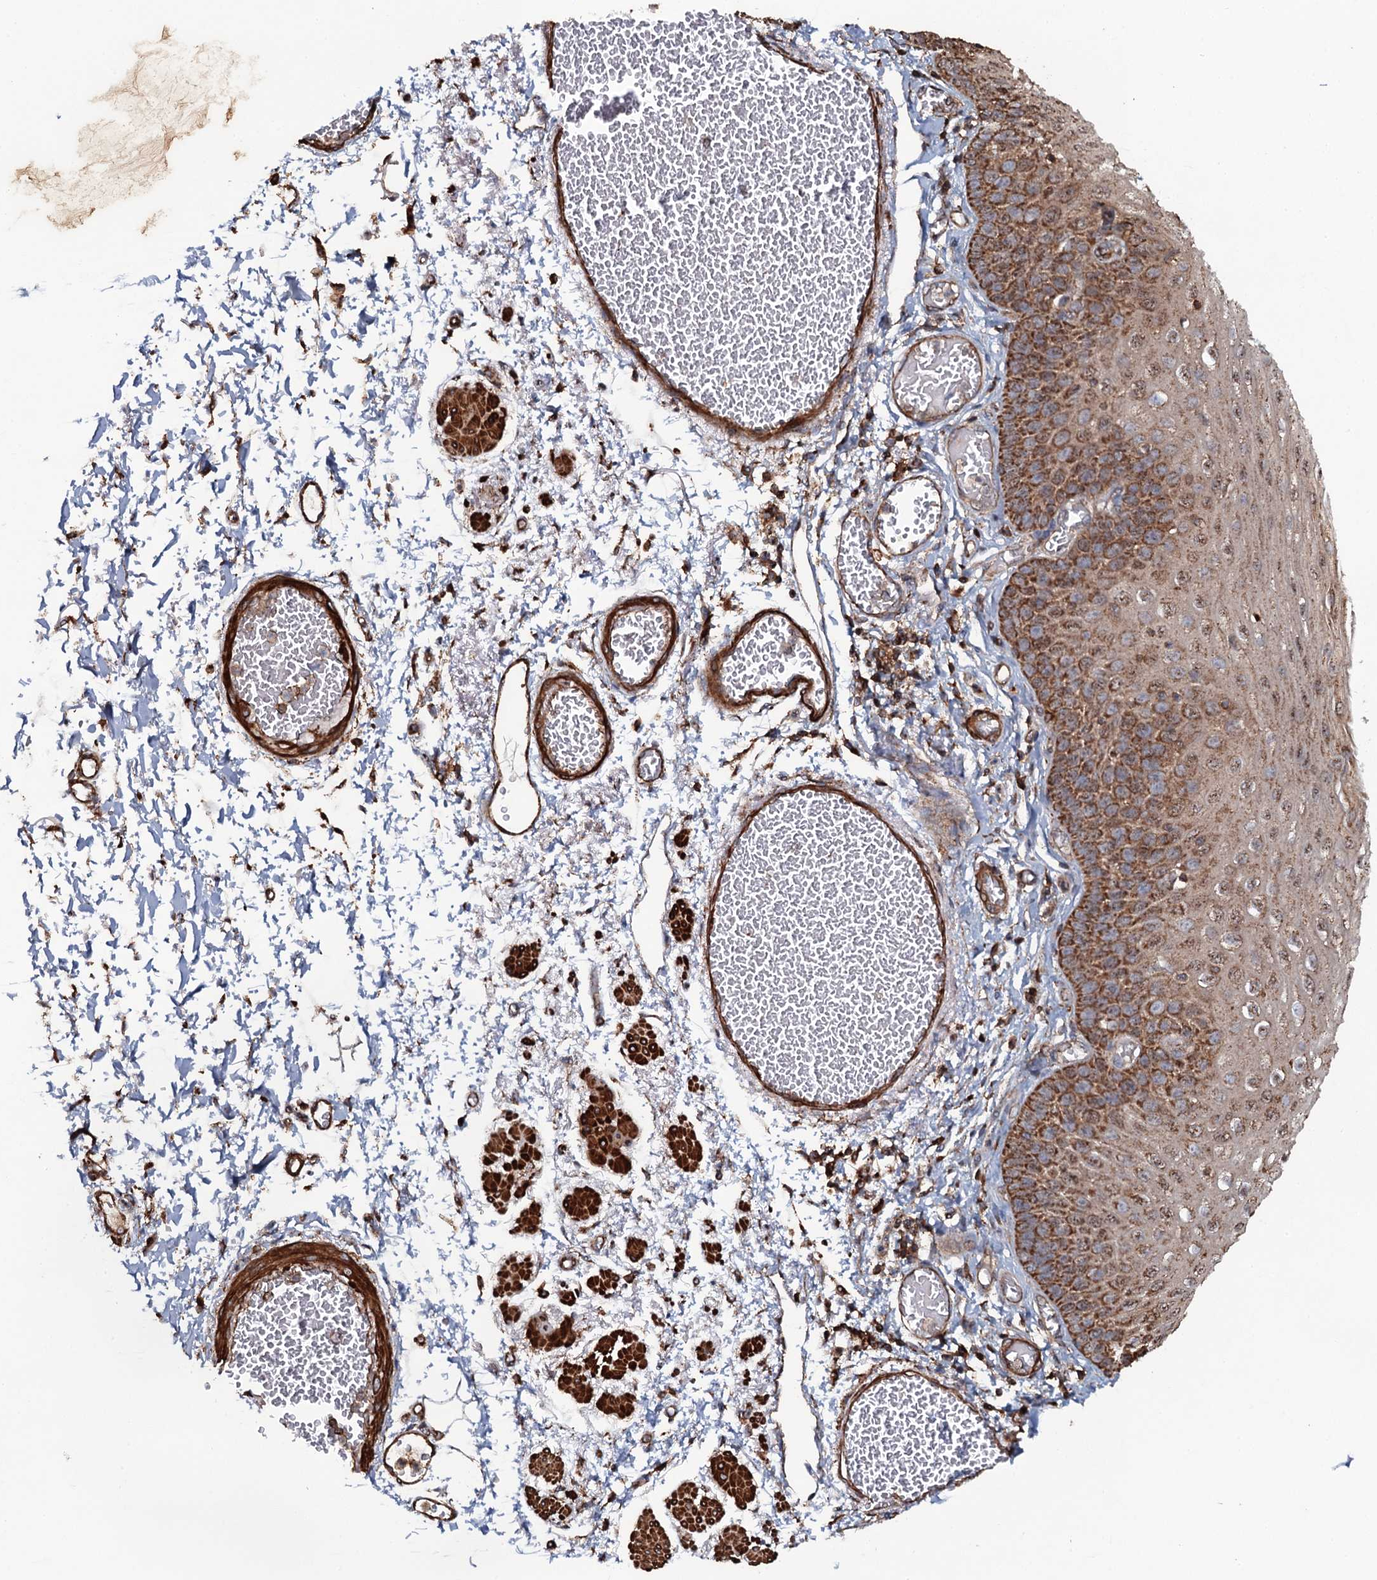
{"staining": {"intensity": "moderate", "quantity": ">75%", "location": "cytoplasmic/membranous"}, "tissue": "esophagus", "cell_type": "Squamous epithelial cells", "image_type": "normal", "snomed": [{"axis": "morphology", "description": "Normal tissue, NOS"}, {"axis": "topography", "description": "Esophagus"}], "caption": "A brown stain labels moderate cytoplasmic/membranous positivity of a protein in squamous epithelial cells of normal esophagus.", "gene": "VWA8", "patient": {"sex": "male", "age": 81}}